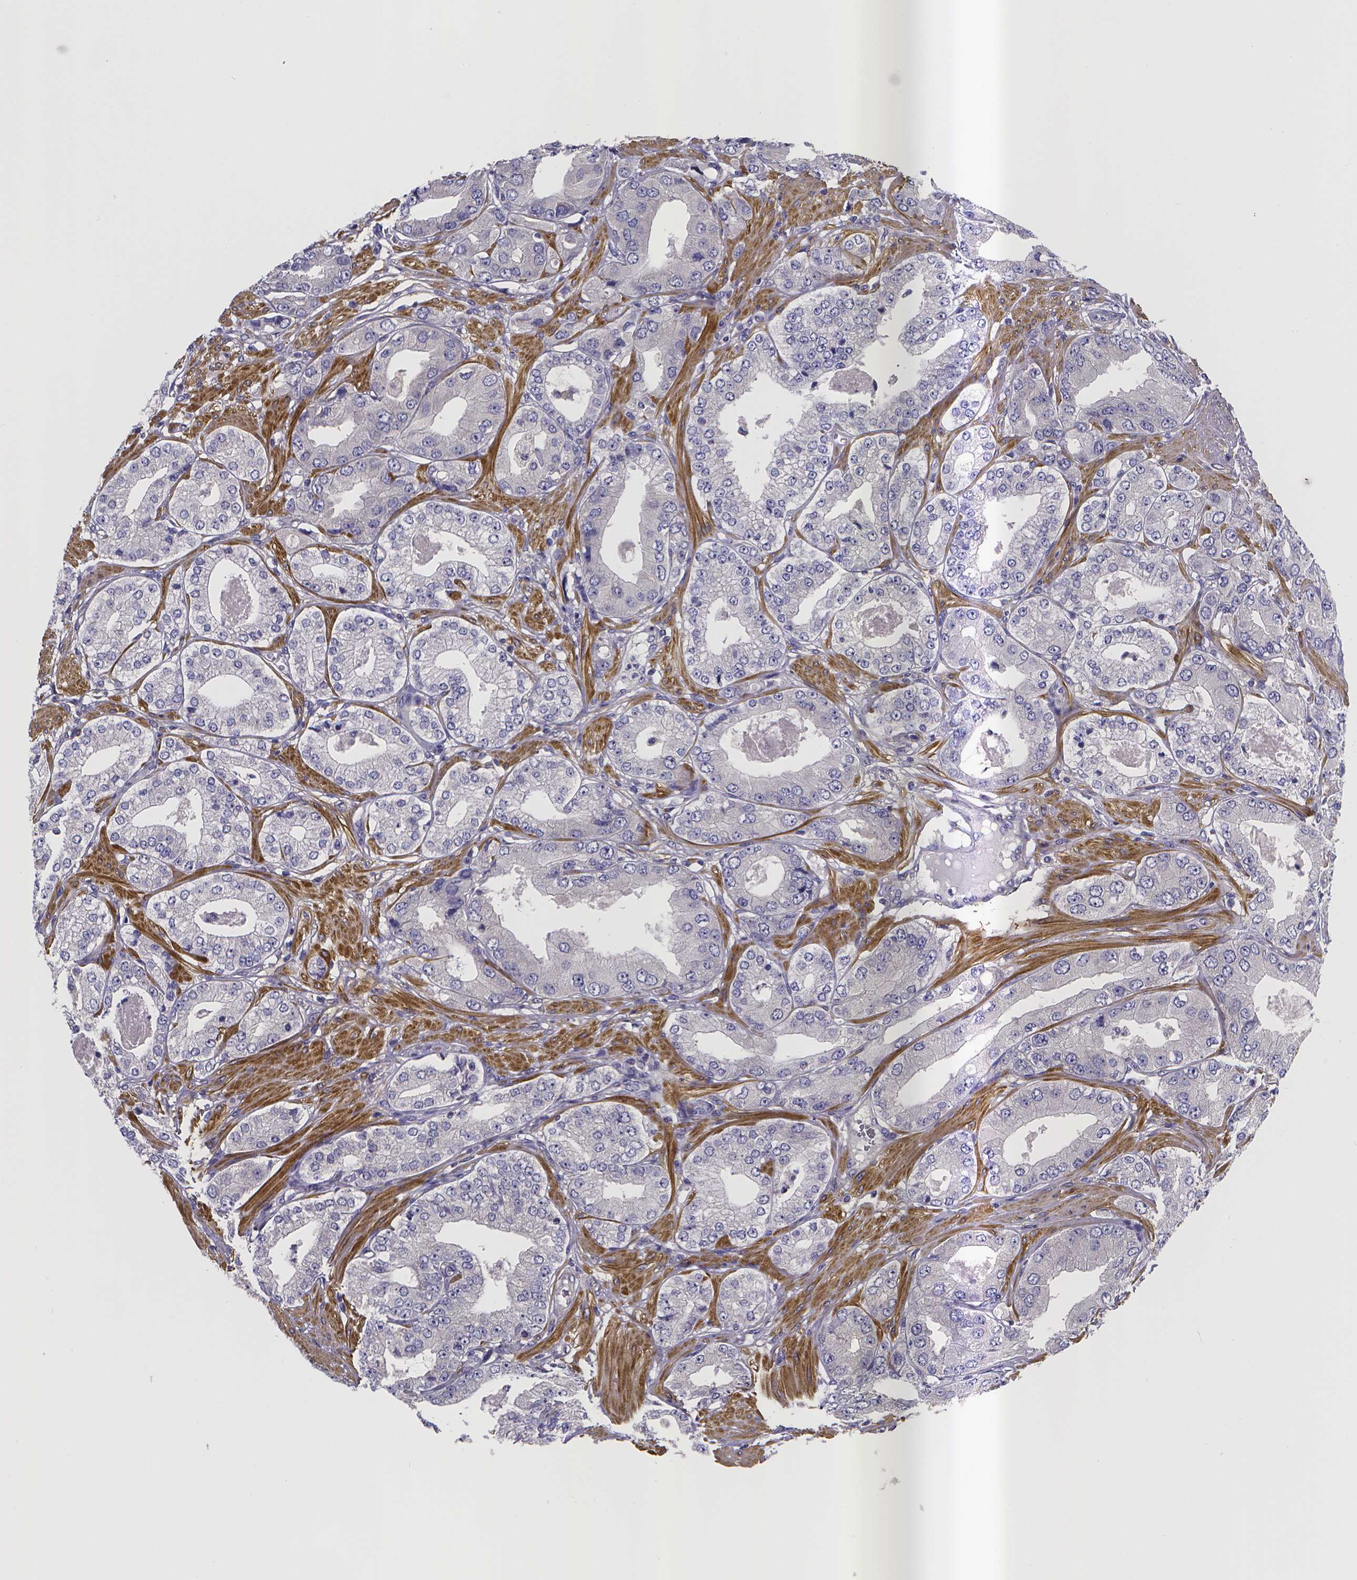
{"staining": {"intensity": "negative", "quantity": "none", "location": "none"}, "tissue": "prostate cancer", "cell_type": "Tumor cells", "image_type": "cancer", "snomed": [{"axis": "morphology", "description": "Adenocarcinoma, Low grade"}, {"axis": "topography", "description": "Prostate"}], "caption": "This is a micrograph of IHC staining of prostate low-grade adenocarcinoma, which shows no staining in tumor cells.", "gene": "RERG", "patient": {"sex": "male", "age": 60}}